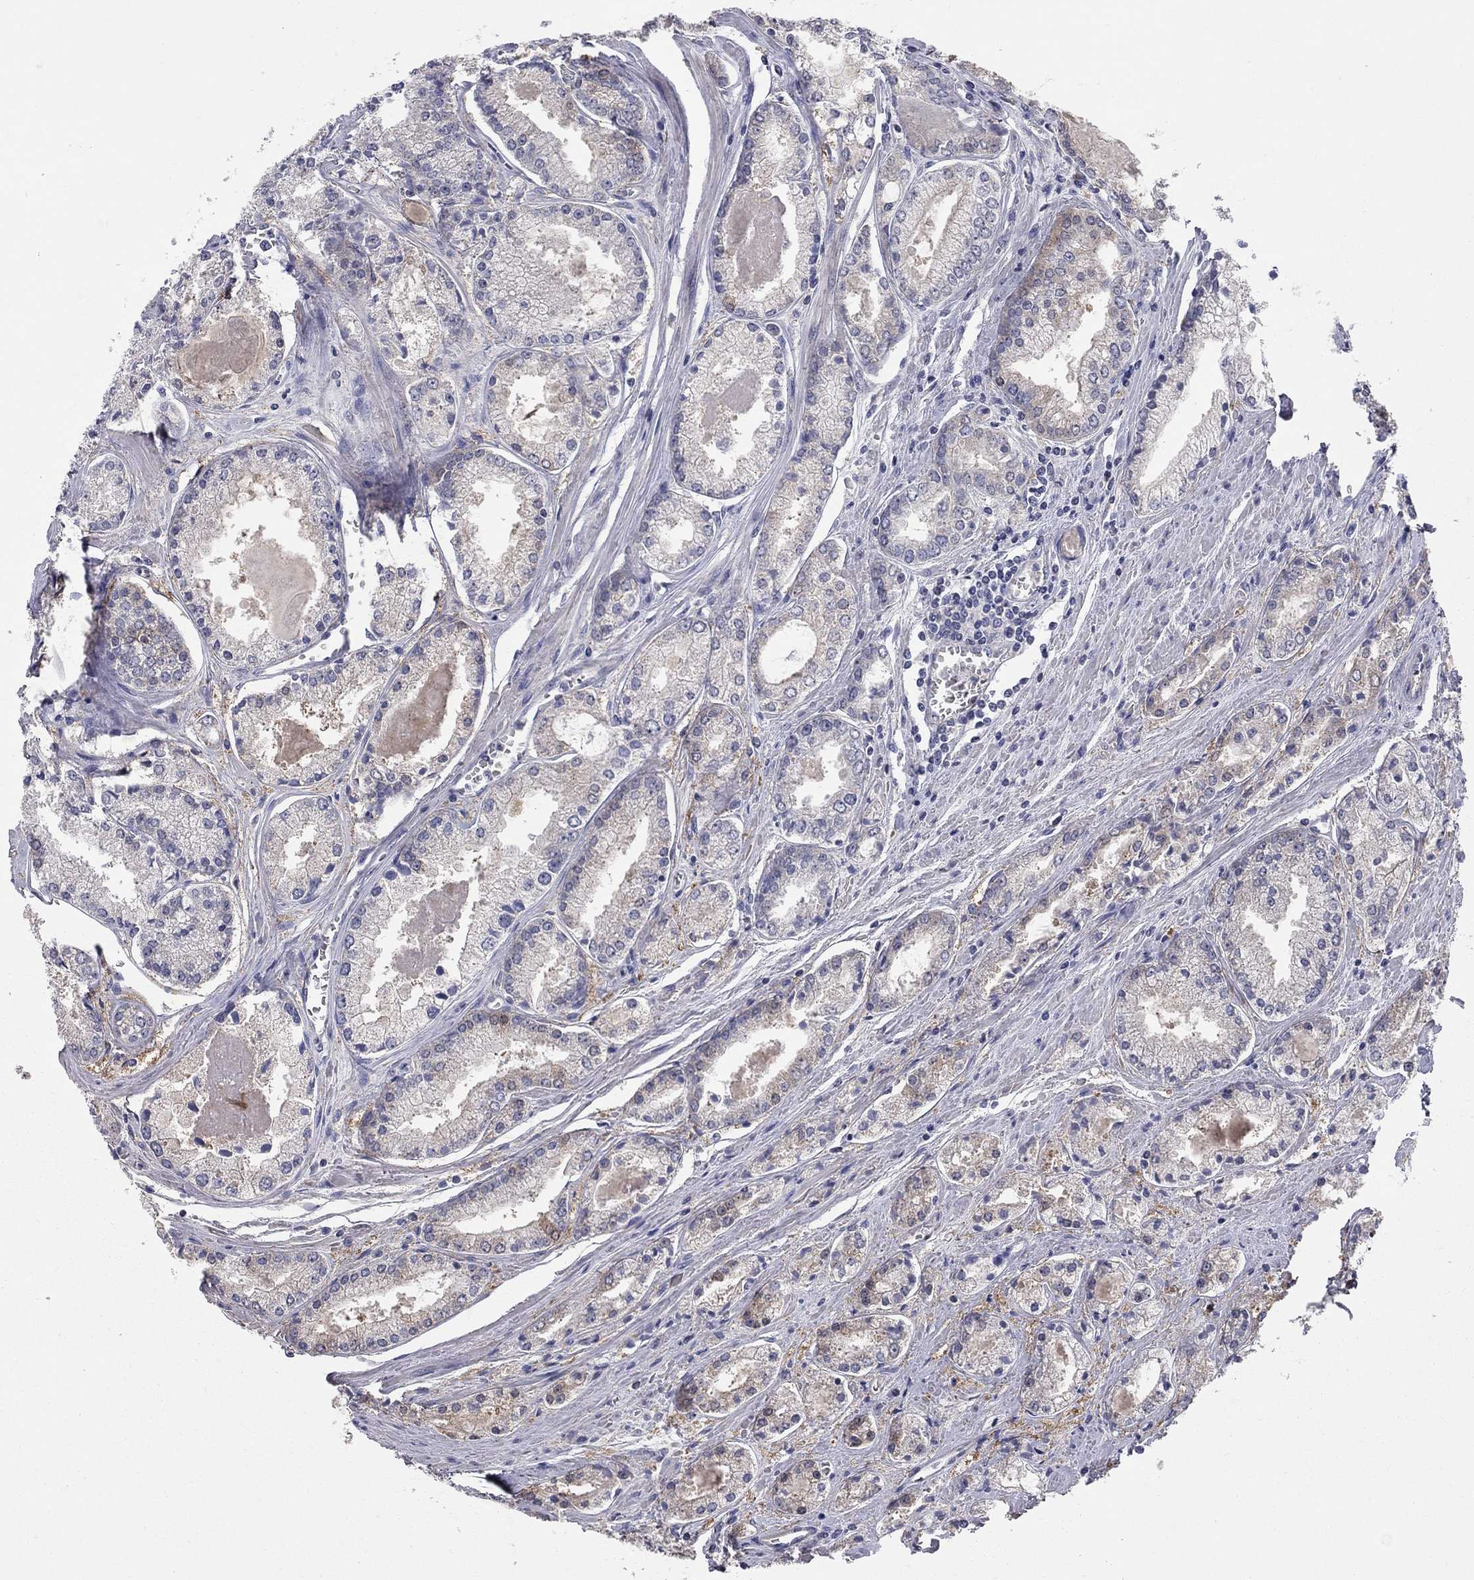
{"staining": {"intensity": "strong", "quantity": "<25%", "location": "cytoplasmic/membranous"}, "tissue": "prostate cancer", "cell_type": "Tumor cells", "image_type": "cancer", "snomed": [{"axis": "morphology", "description": "Adenocarcinoma, NOS"}, {"axis": "topography", "description": "Prostate"}], "caption": "Protein staining exhibits strong cytoplasmic/membranous staining in approximately <25% of tumor cells in prostate cancer (adenocarcinoma).", "gene": "CFAP161", "patient": {"sex": "male", "age": 72}}